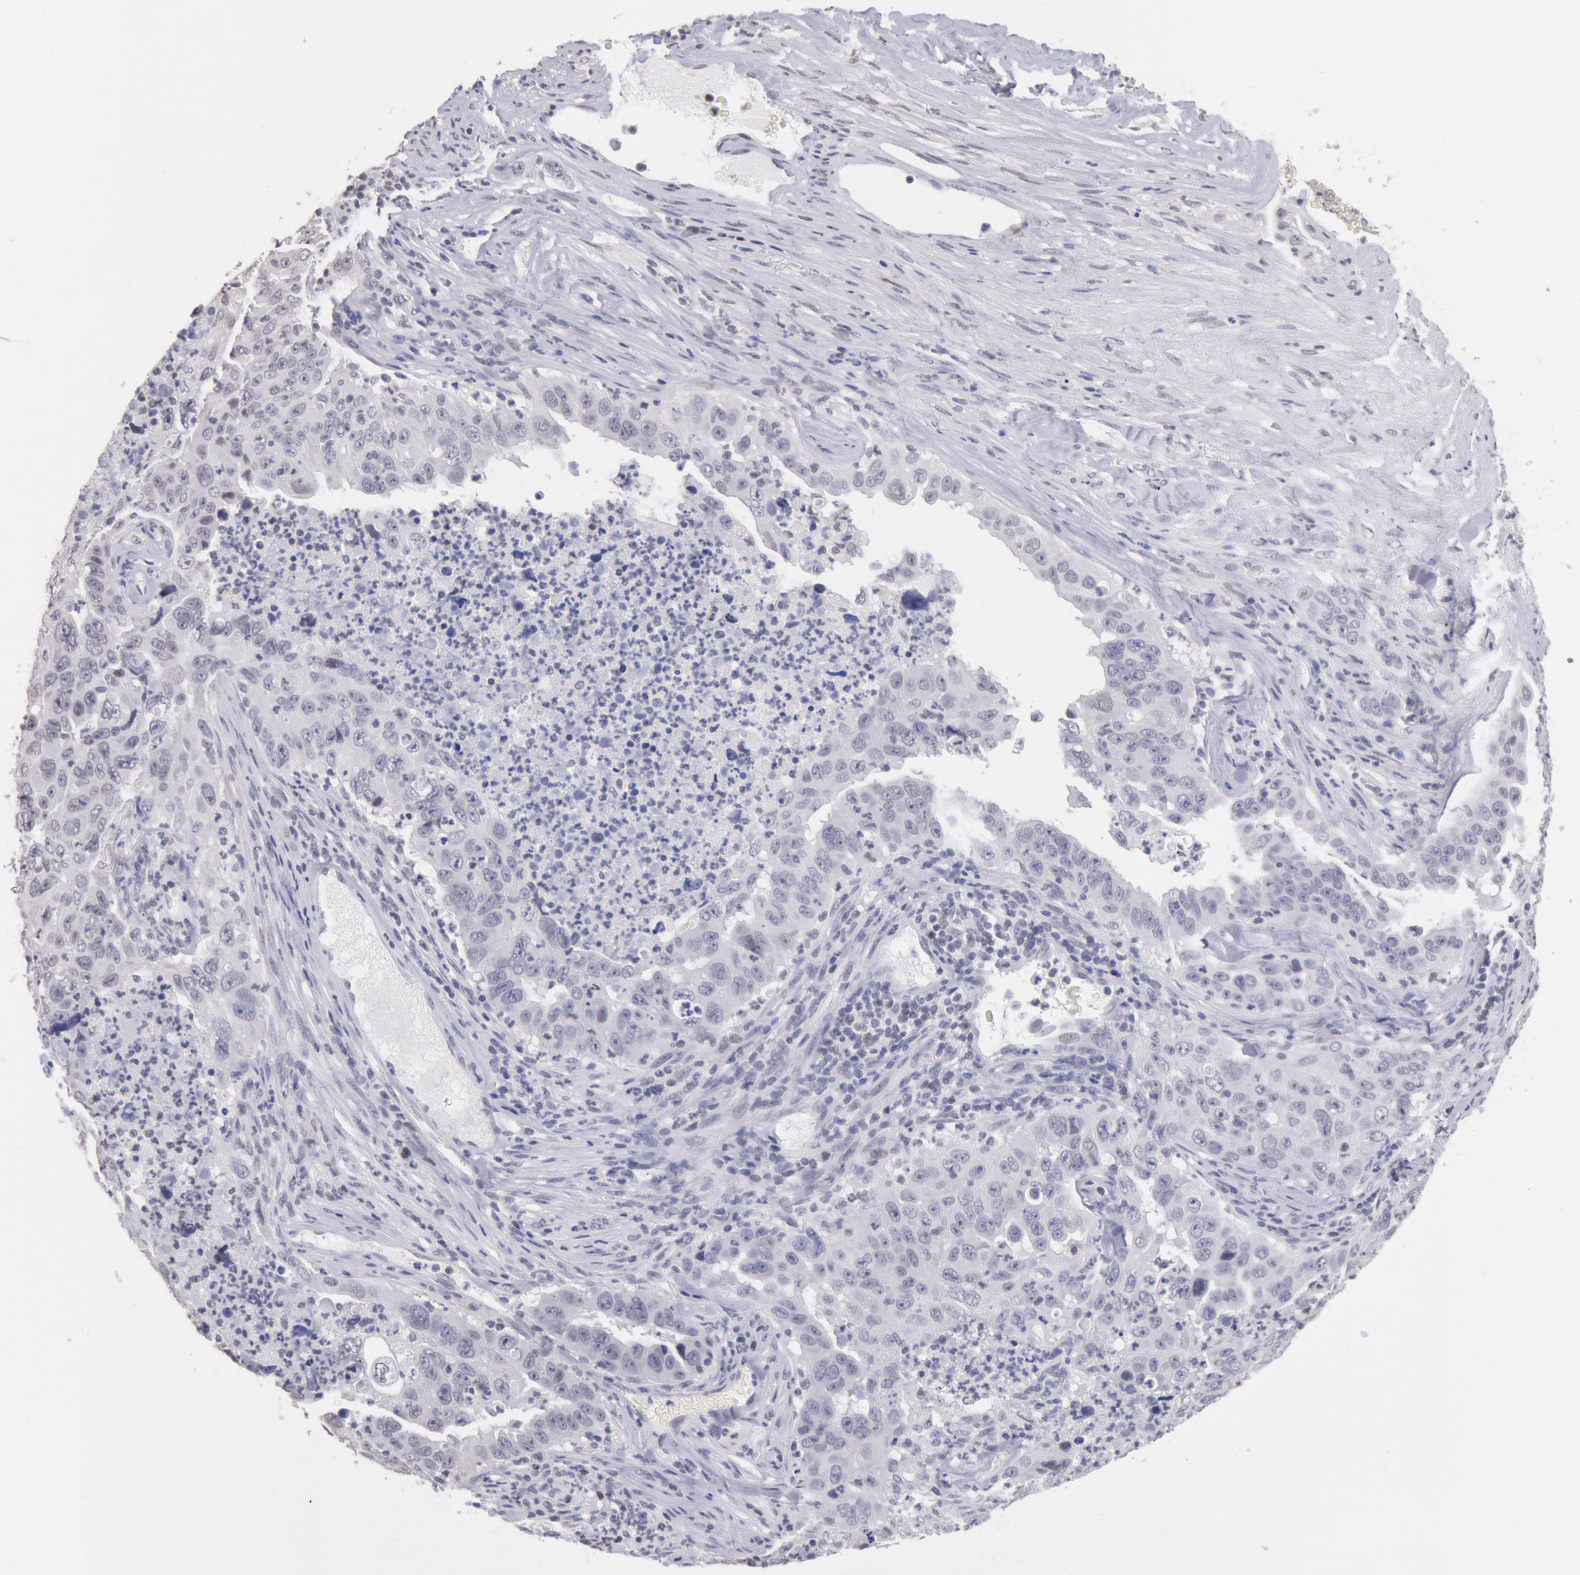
{"staining": {"intensity": "negative", "quantity": "none", "location": "none"}, "tissue": "lung cancer", "cell_type": "Tumor cells", "image_type": "cancer", "snomed": [{"axis": "morphology", "description": "Squamous cell carcinoma, NOS"}, {"axis": "topography", "description": "Lung"}], "caption": "DAB immunohistochemical staining of lung cancer displays no significant staining in tumor cells.", "gene": "MYH7", "patient": {"sex": "male", "age": 64}}